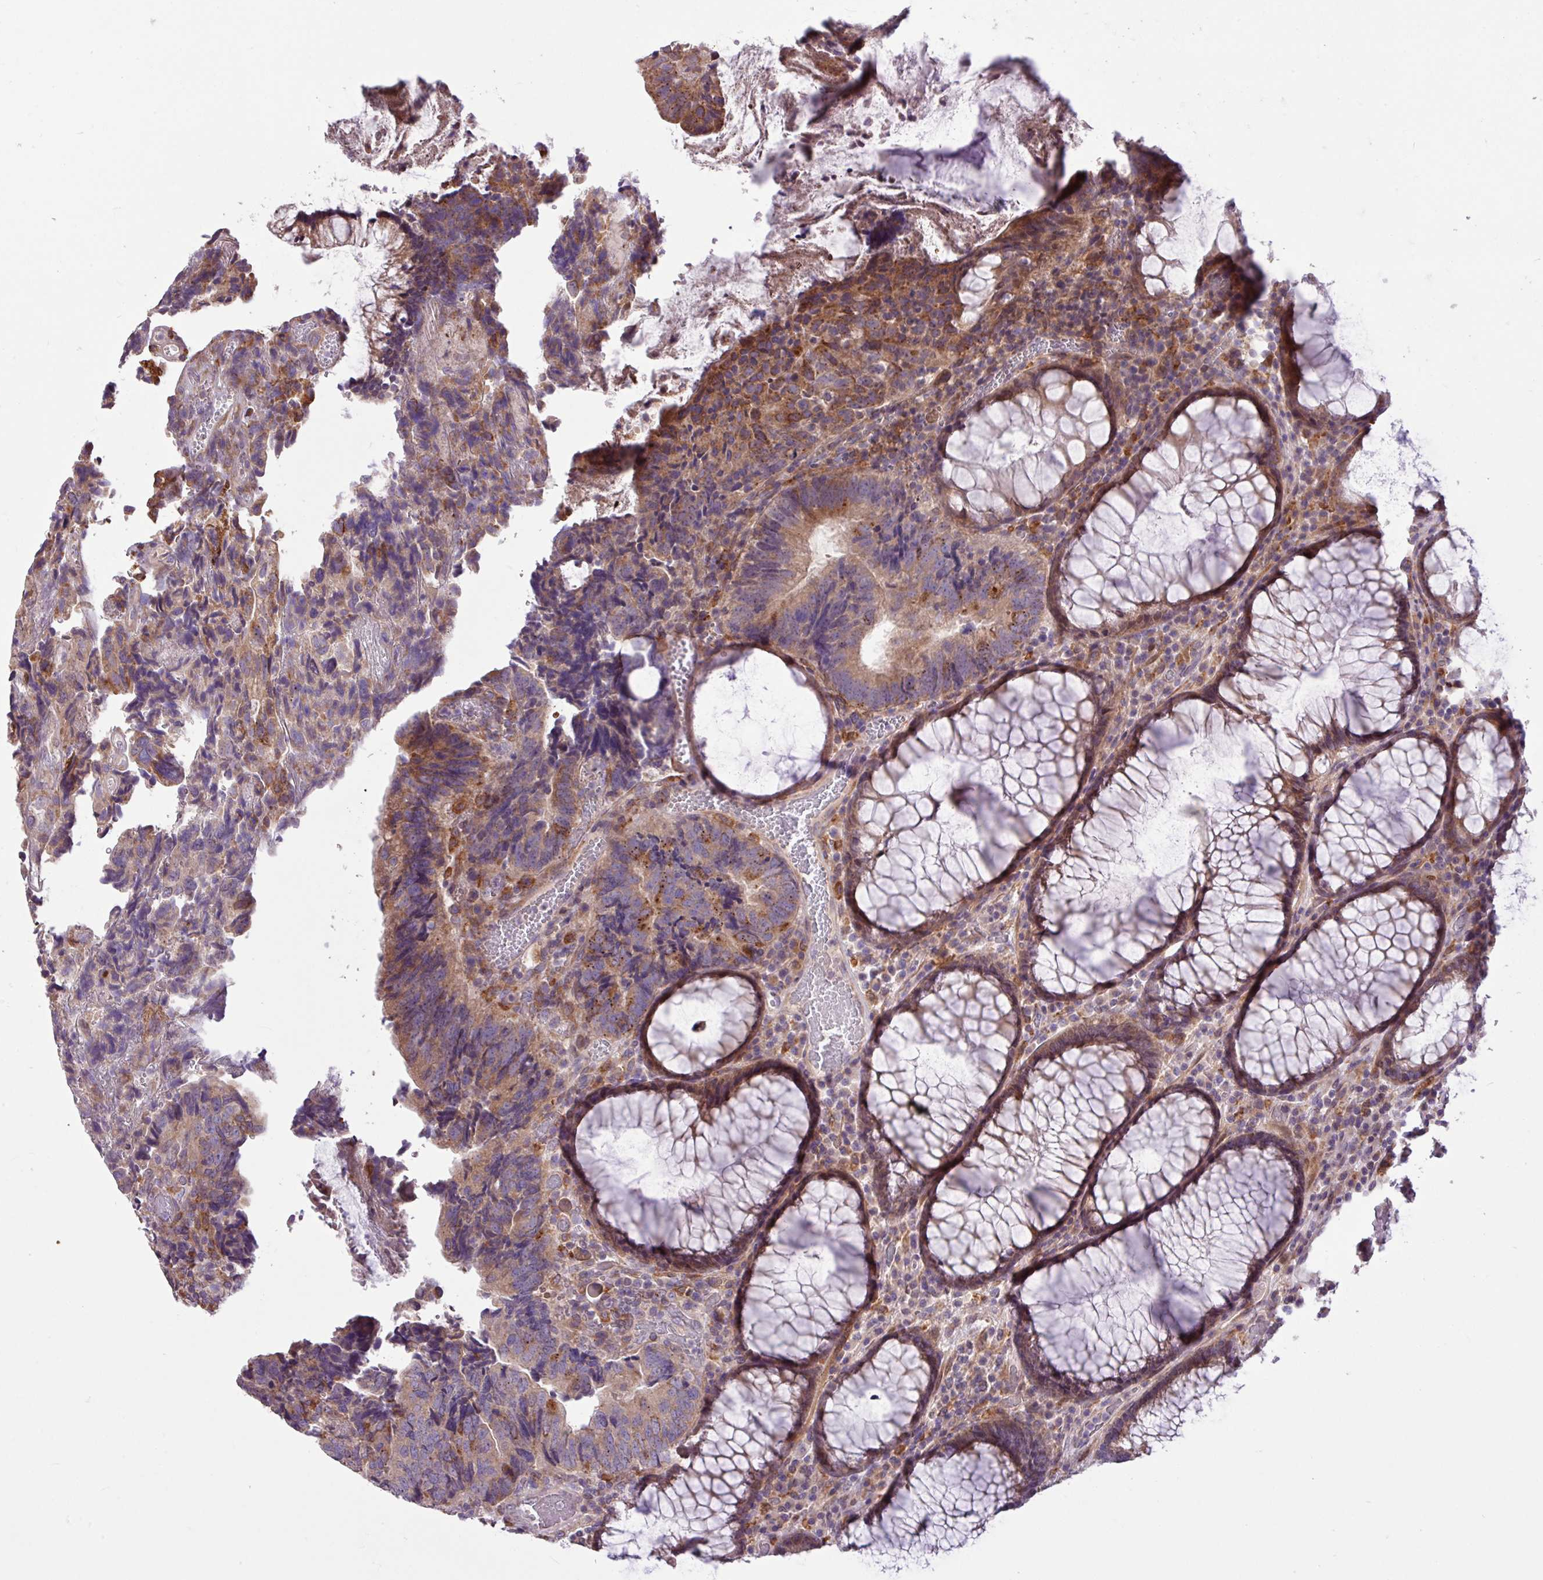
{"staining": {"intensity": "moderate", "quantity": "25%-75%", "location": "cytoplasmic/membranous"}, "tissue": "colorectal cancer", "cell_type": "Tumor cells", "image_type": "cancer", "snomed": [{"axis": "morphology", "description": "Adenocarcinoma, NOS"}, {"axis": "topography", "description": "Colon"}], "caption": "Adenocarcinoma (colorectal) tissue demonstrates moderate cytoplasmic/membranous positivity in approximately 25%-75% of tumor cells", "gene": "ARHGEF25", "patient": {"sex": "female", "age": 67}}